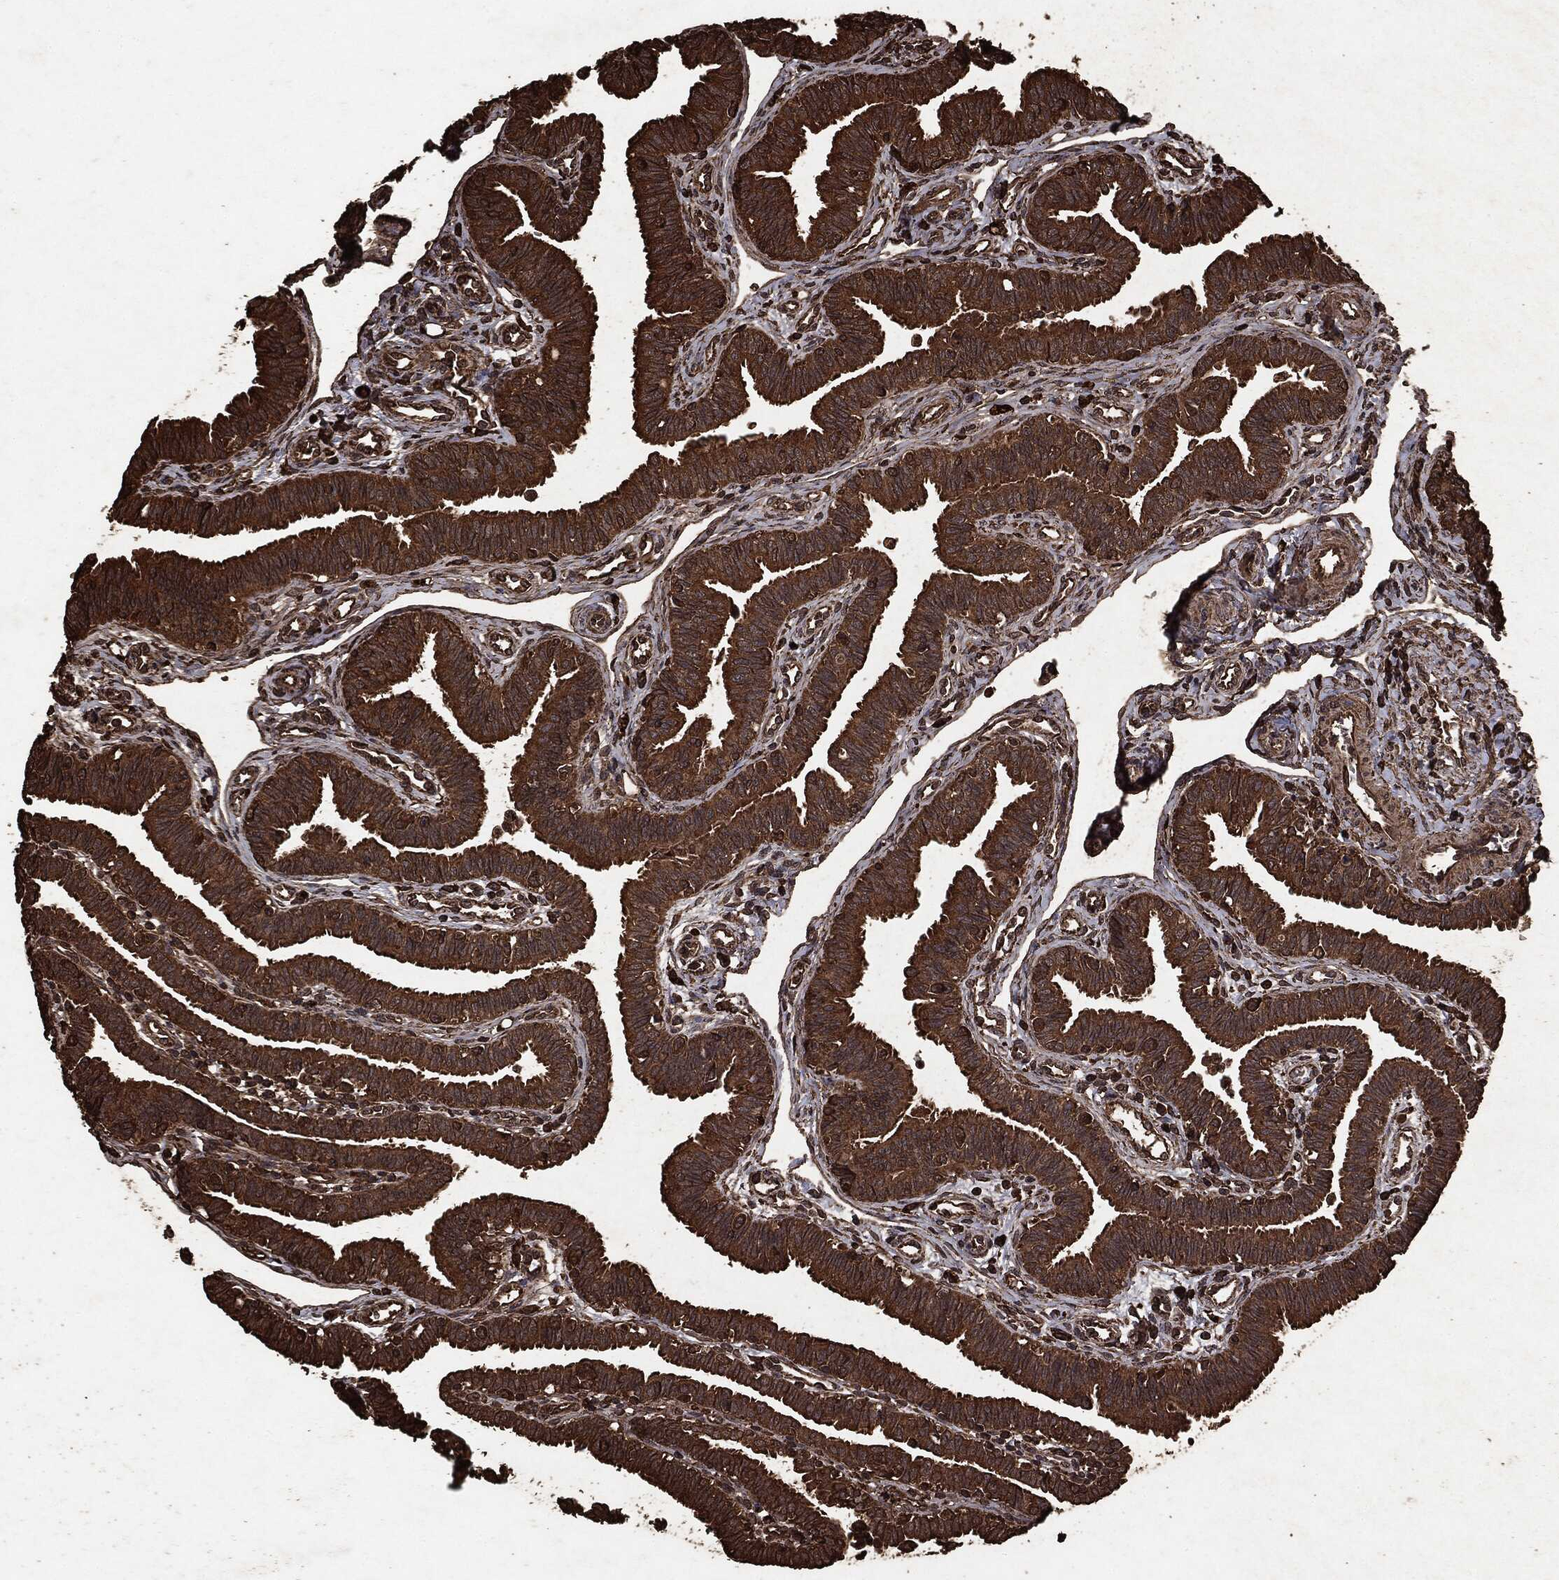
{"staining": {"intensity": "strong", "quantity": ">75%", "location": "cytoplasmic/membranous"}, "tissue": "fallopian tube", "cell_type": "Glandular cells", "image_type": "normal", "snomed": [{"axis": "morphology", "description": "Normal tissue, NOS"}, {"axis": "topography", "description": "Fallopian tube"}], "caption": "Immunohistochemical staining of benign human fallopian tube demonstrates >75% levels of strong cytoplasmic/membranous protein staining in about >75% of glandular cells.", "gene": "ARAF", "patient": {"sex": "female", "age": 36}}